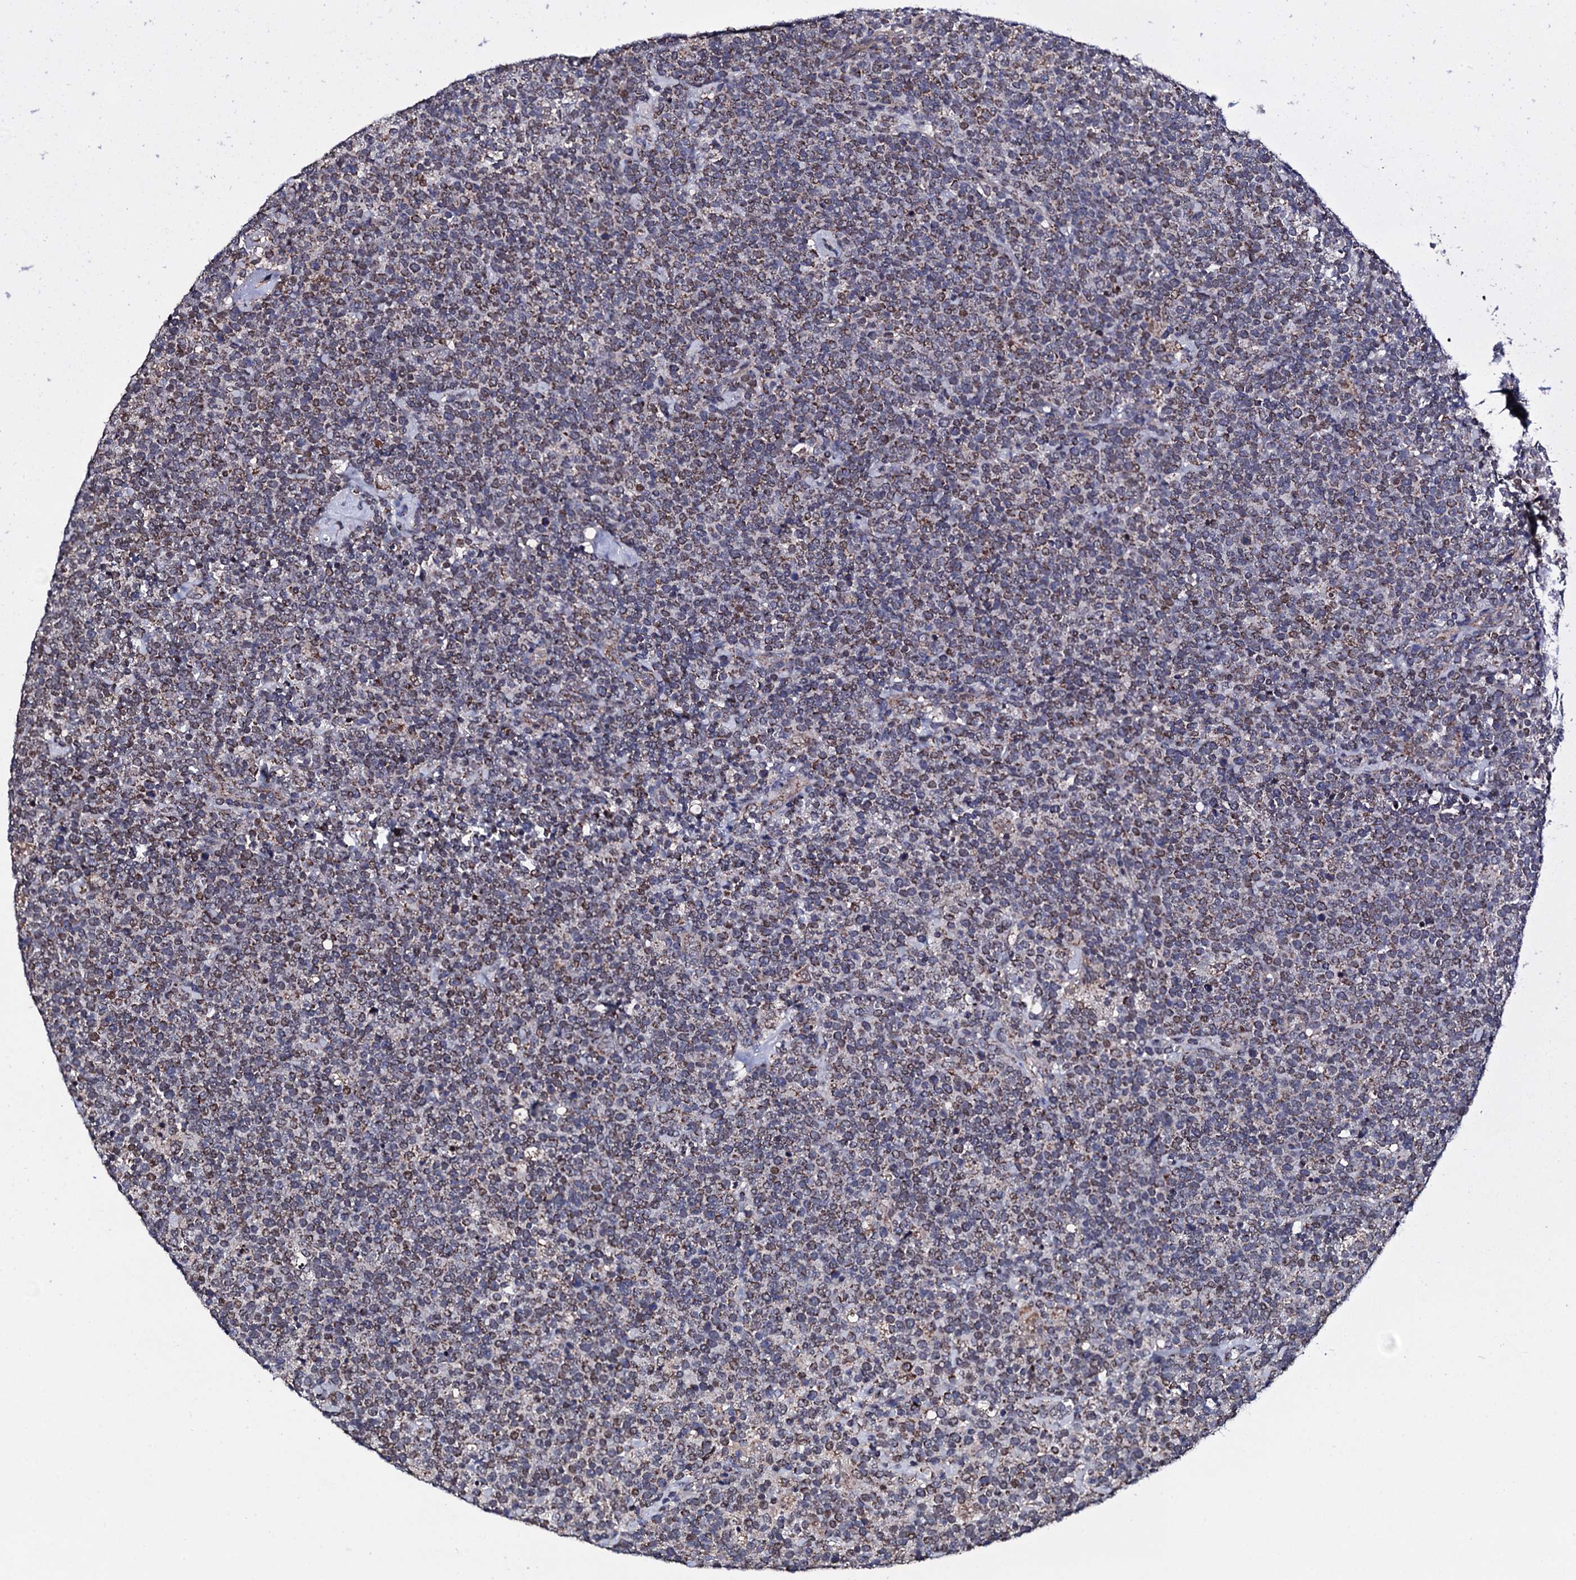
{"staining": {"intensity": "moderate", "quantity": "25%-75%", "location": "cytoplasmic/membranous"}, "tissue": "lymphoma", "cell_type": "Tumor cells", "image_type": "cancer", "snomed": [{"axis": "morphology", "description": "Malignant lymphoma, non-Hodgkin's type, High grade"}, {"axis": "topography", "description": "Lymph node"}], "caption": "Approximately 25%-75% of tumor cells in human high-grade malignant lymphoma, non-Hodgkin's type display moderate cytoplasmic/membranous protein positivity as visualized by brown immunohistochemical staining.", "gene": "PTCD3", "patient": {"sex": "male", "age": 61}}